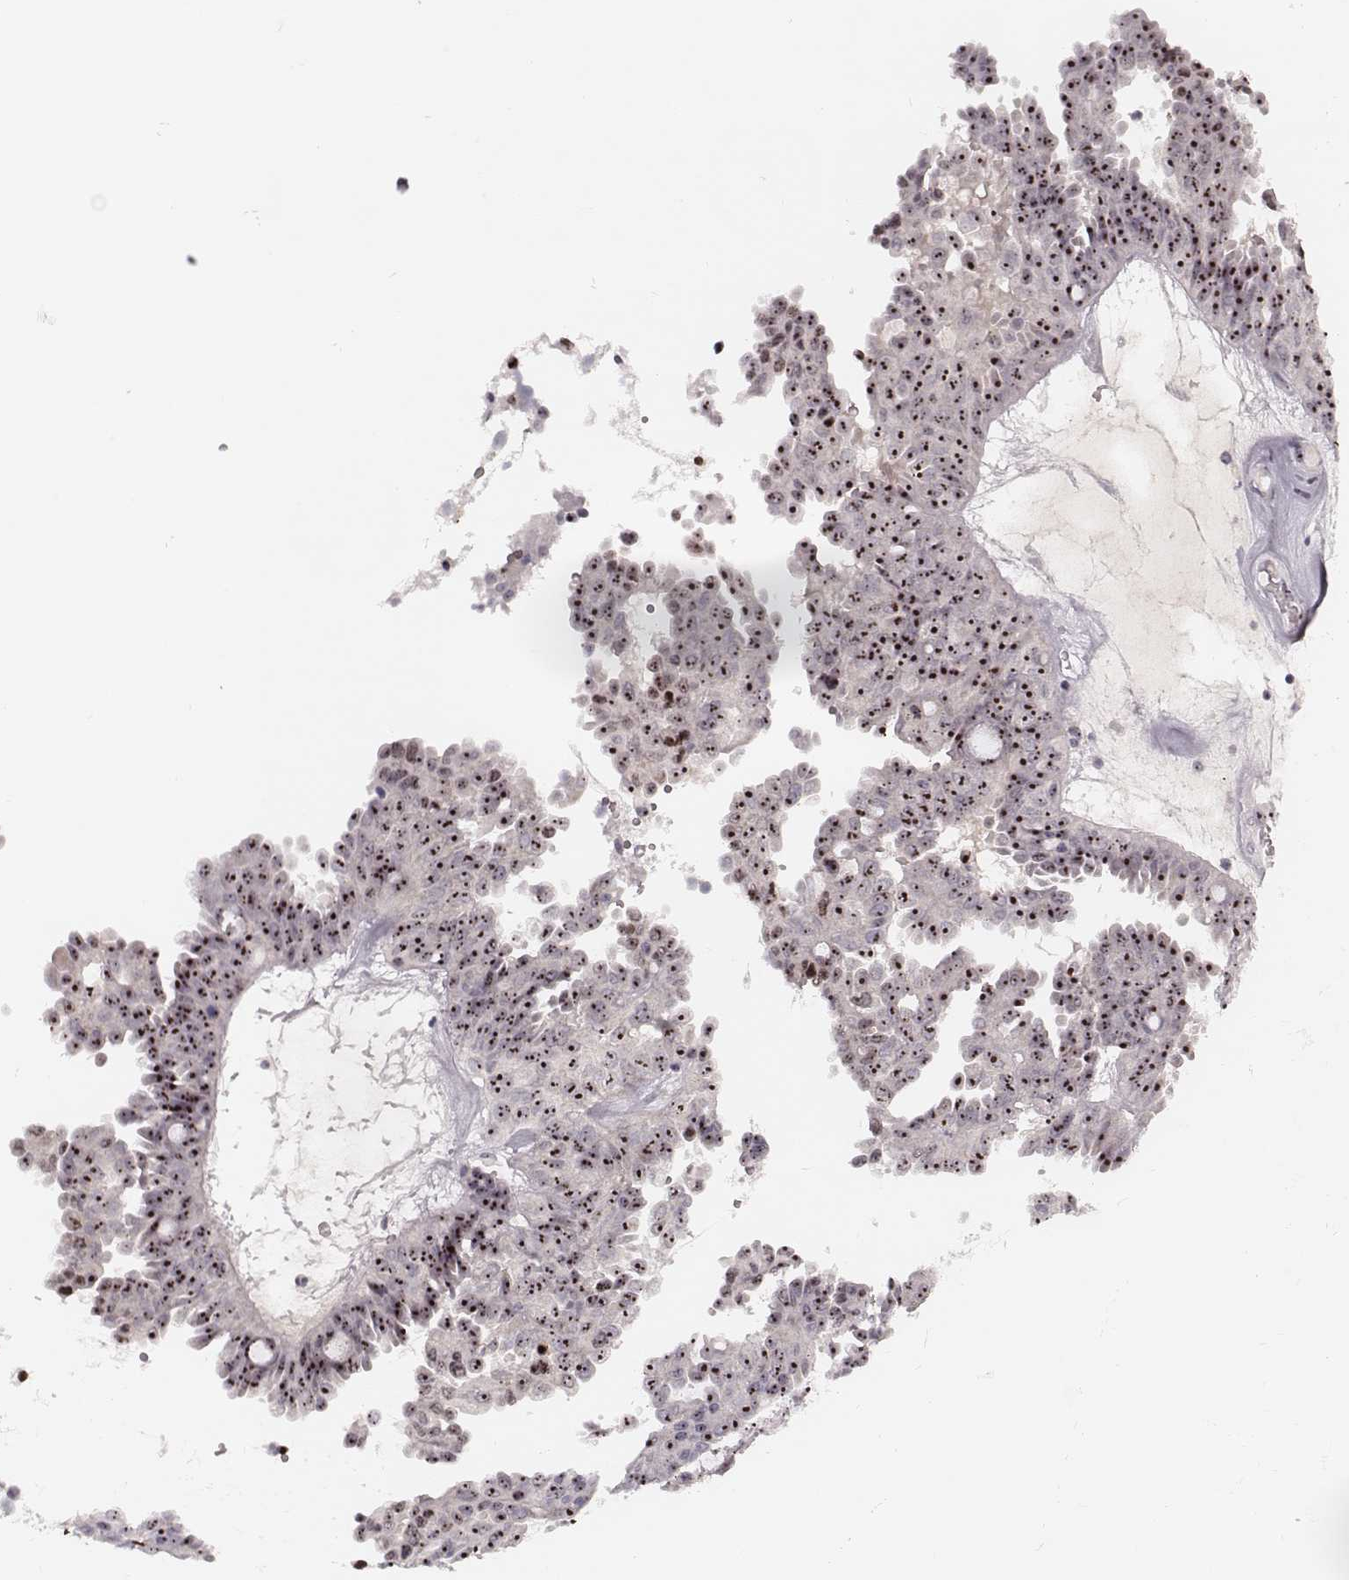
{"staining": {"intensity": "moderate", "quantity": ">75%", "location": "nuclear"}, "tissue": "ovarian cancer", "cell_type": "Tumor cells", "image_type": "cancer", "snomed": [{"axis": "morphology", "description": "Cystadenocarcinoma, serous, NOS"}, {"axis": "topography", "description": "Ovary"}], "caption": "Protein analysis of ovarian serous cystadenocarcinoma tissue displays moderate nuclear staining in about >75% of tumor cells. (DAB (3,3'-diaminobenzidine) = brown stain, brightfield microscopy at high magnification).", "gene": "NOP56", "patient": {"sex": "female", "age": 71}}